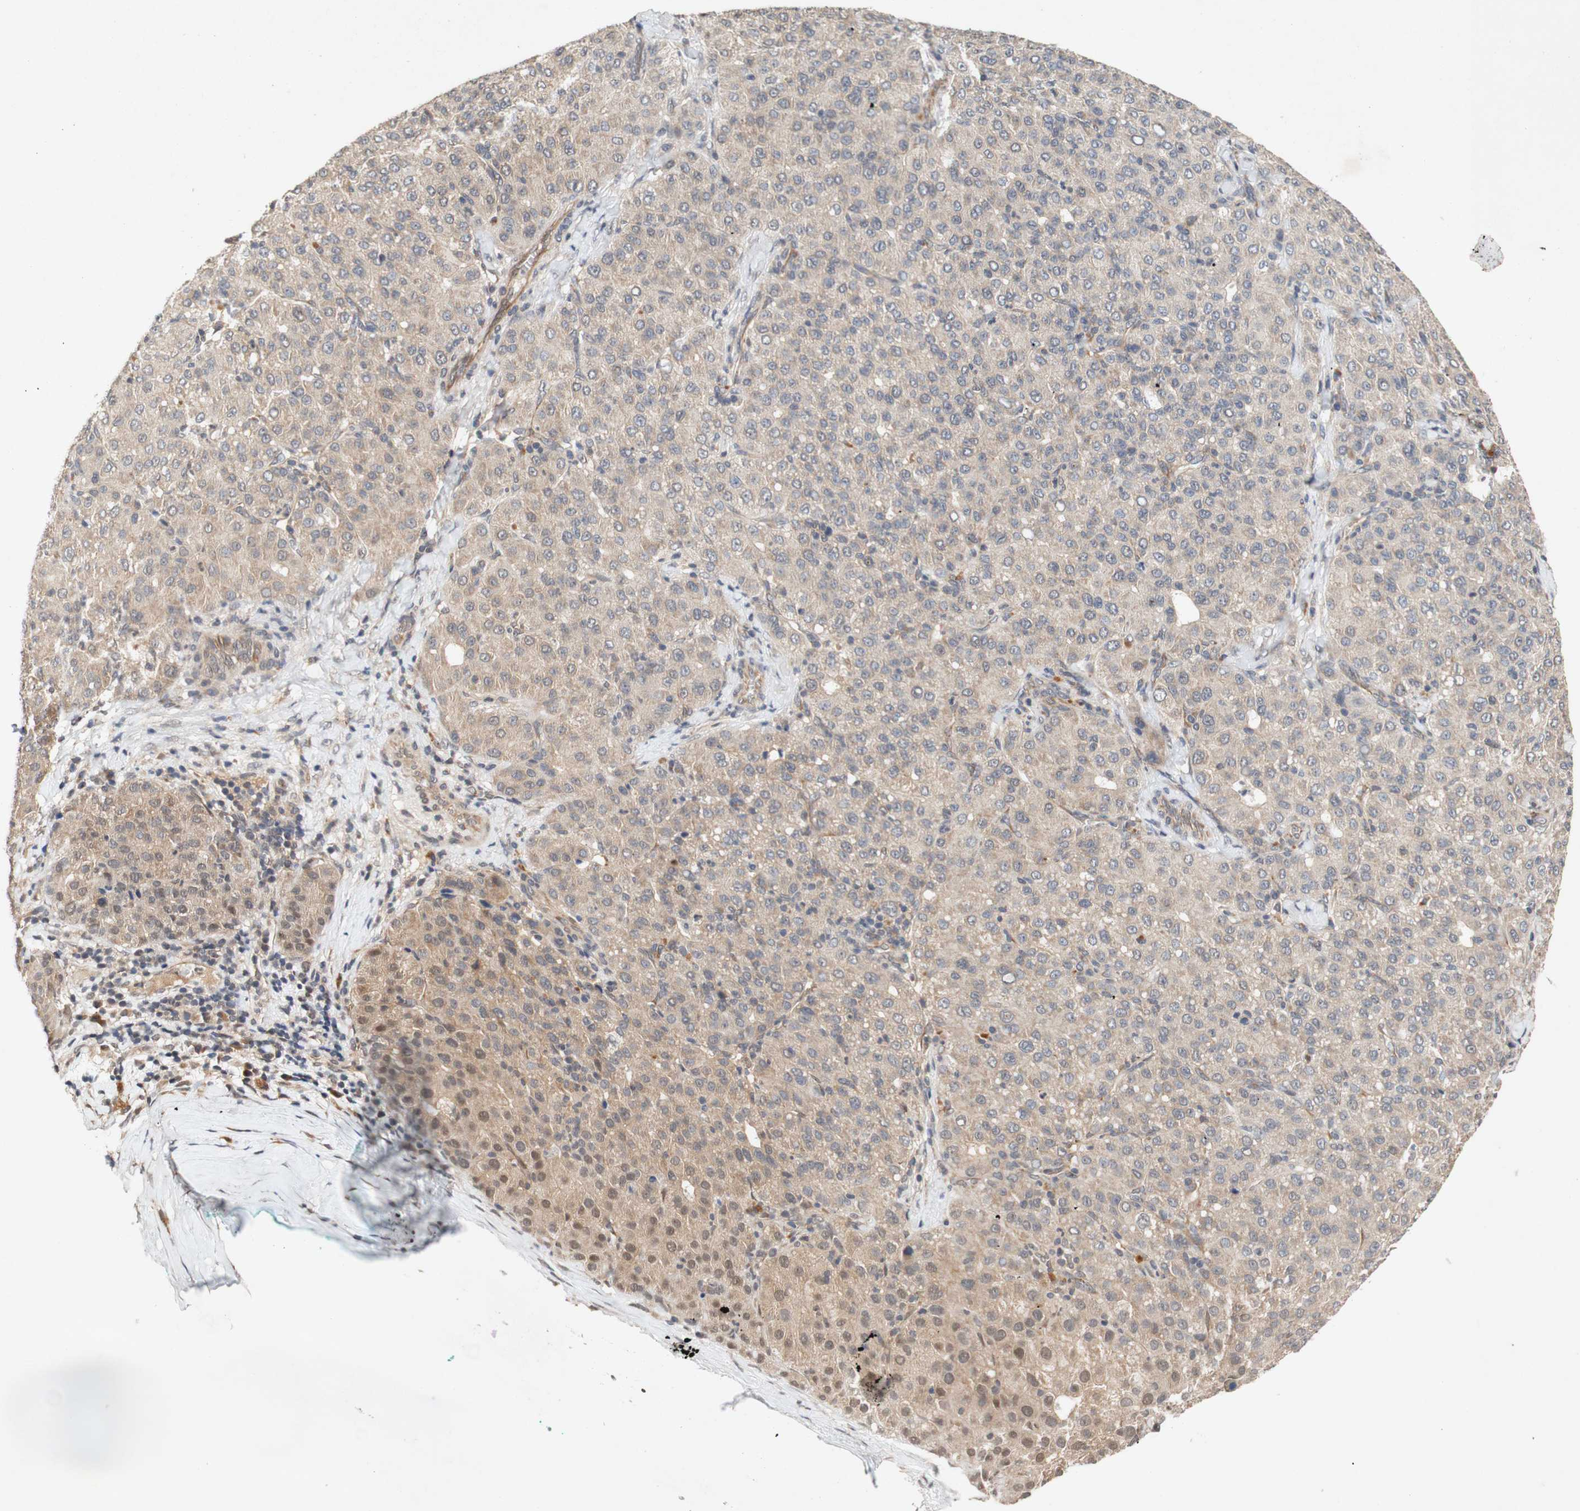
{"staining": {"intensity": "moderate", "quantity": ">75%", "location": "cytoplasmic/membranous"}, "tissue": "liver cancer", "cell_type": "Tumor cells", "image_type": "cancer", "snomed": [{"axis": "morphology", "description": "Carcinoma, Hepatocellular, NOS"}, {"axis": "topography", "description": "Liver"}], "caption": "This histopathology image reveals immunohistochemistry staining of liver cancer, with medium moderate cytoplasmic/membranous staining in approximately >75% of tumor cells.", "gene": "PIN1", "patient": {"sex": "male", "age": 65}}